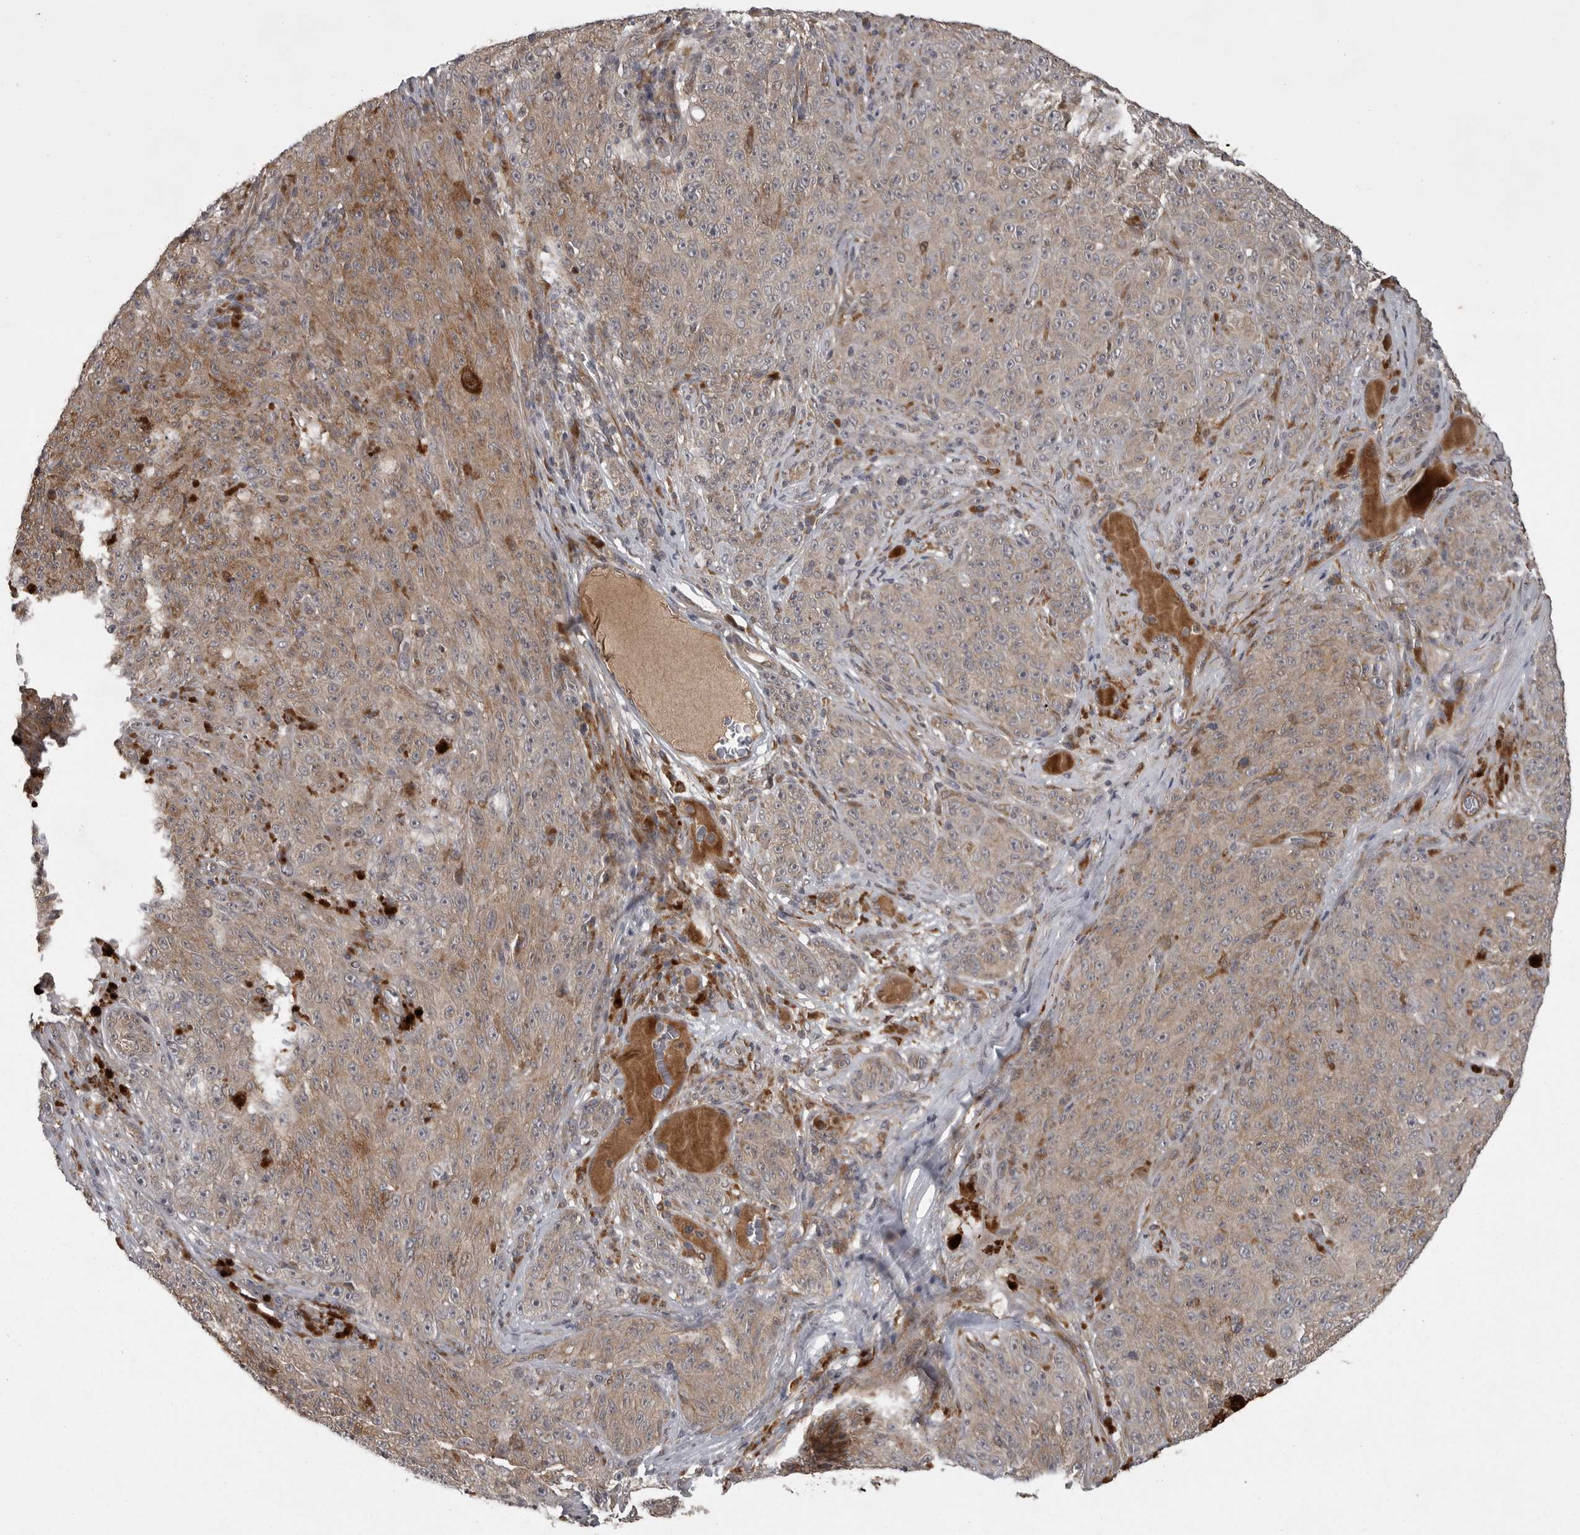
{"staining": {"intensity": "moderate", "quantity": "25%-75%", "location": "cytoplasmic/membranous"}, "tissue": "melanoma", "cell_type": "Tumor cells", "image_type": "cancer", "snomed": [{"axis": "morphology", "description": "Malignant melanoma, NOS"}, {"axis": "topography", "description": "Skin"}], "caption": "Moderate cytoplasmic/membranous protein staining is appreciated in approximately 25%-75% of tumor cells in malignant melanoma.", "gene": "GPR31", "patient": {"sex": "female", "age": 82}}